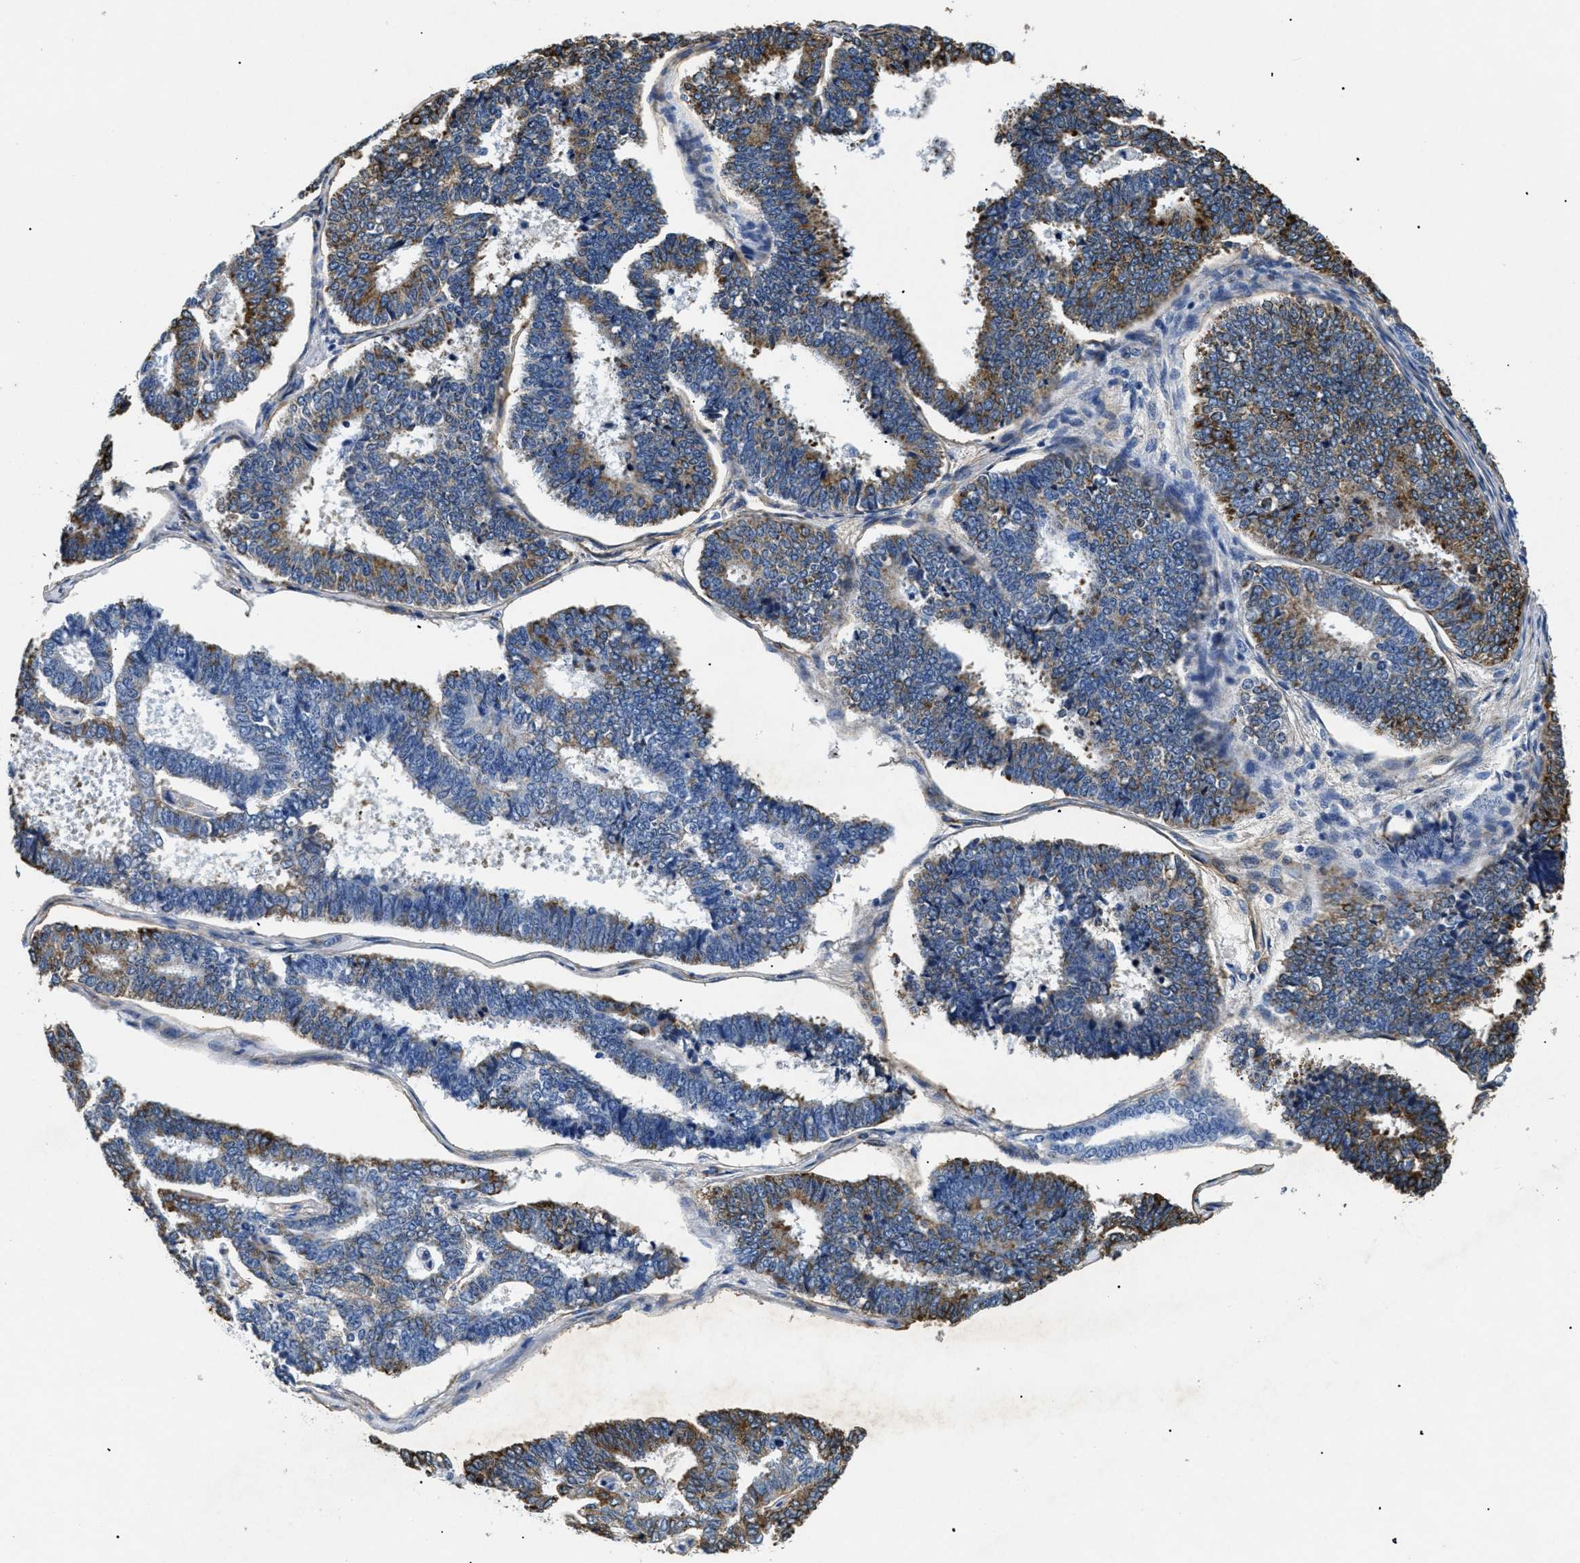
{"staining": {"intensity": "strong", "quantity": "25%-75%", "location": "cytoplasmic/membranous"}, "tissue": "endometrial cancer", "cell_type": "Tumor cells", "image_type": "cancer", "snomed": [{"axis": "morphology", "description": "Adenocarcinoma, NOS"}, {"axis": "topography", "description": "Endometrium"}], "caption": "This micrograph demonstrates adenocarcinoma (endometrial) stained with immunohistochemistry to label a protein in brown. The cytoplasmic/membranous of tumor cells show strong positivity for the protein. Nuclei are counter-stained blue.", "gene": "LAMA3", "patient": {"sex": "female", "age": 70}}